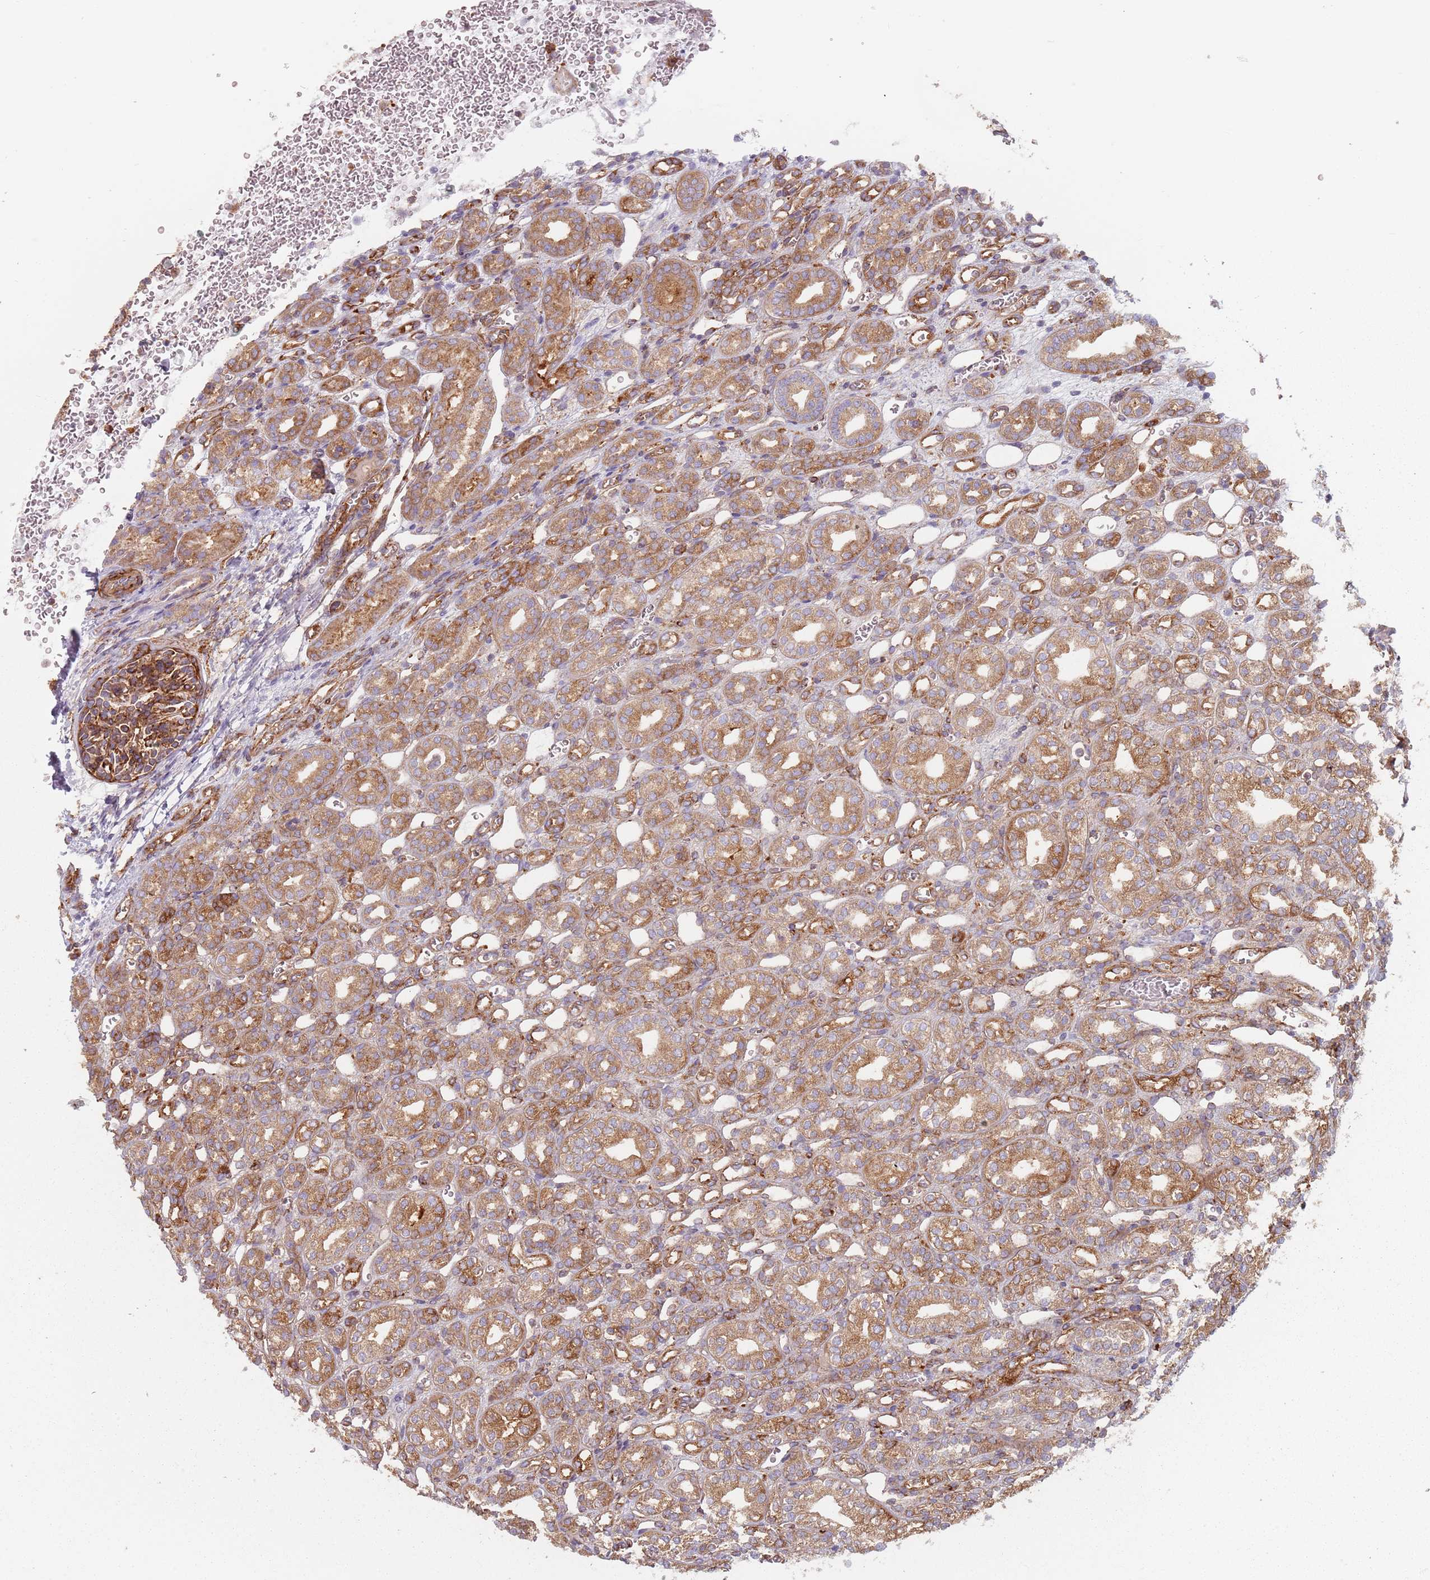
{"staining": {"intensity": "moderate", "quantity": ">75%", "location": "cytoplasmic/membranous"}, "tissue": "kidney", "cell_type": "Cells in glomeruli", "image_type": "normal", "snomed": [{"axis": "morphology", "description": "Normal tissue, NOS"}, {"axis": "morphology", "description": "Neoplasm, malignant, NOS"}, {"axis": "topography", "description": "Kidney"}], "caption": "Moderate cytoplasmic/membranous positivity for a protein is identified in about >75% of cells in glomeruli of benign kidney using IHC.", "gene": "TPD52L2", "patient": {"sex": "female", "age": 1}}